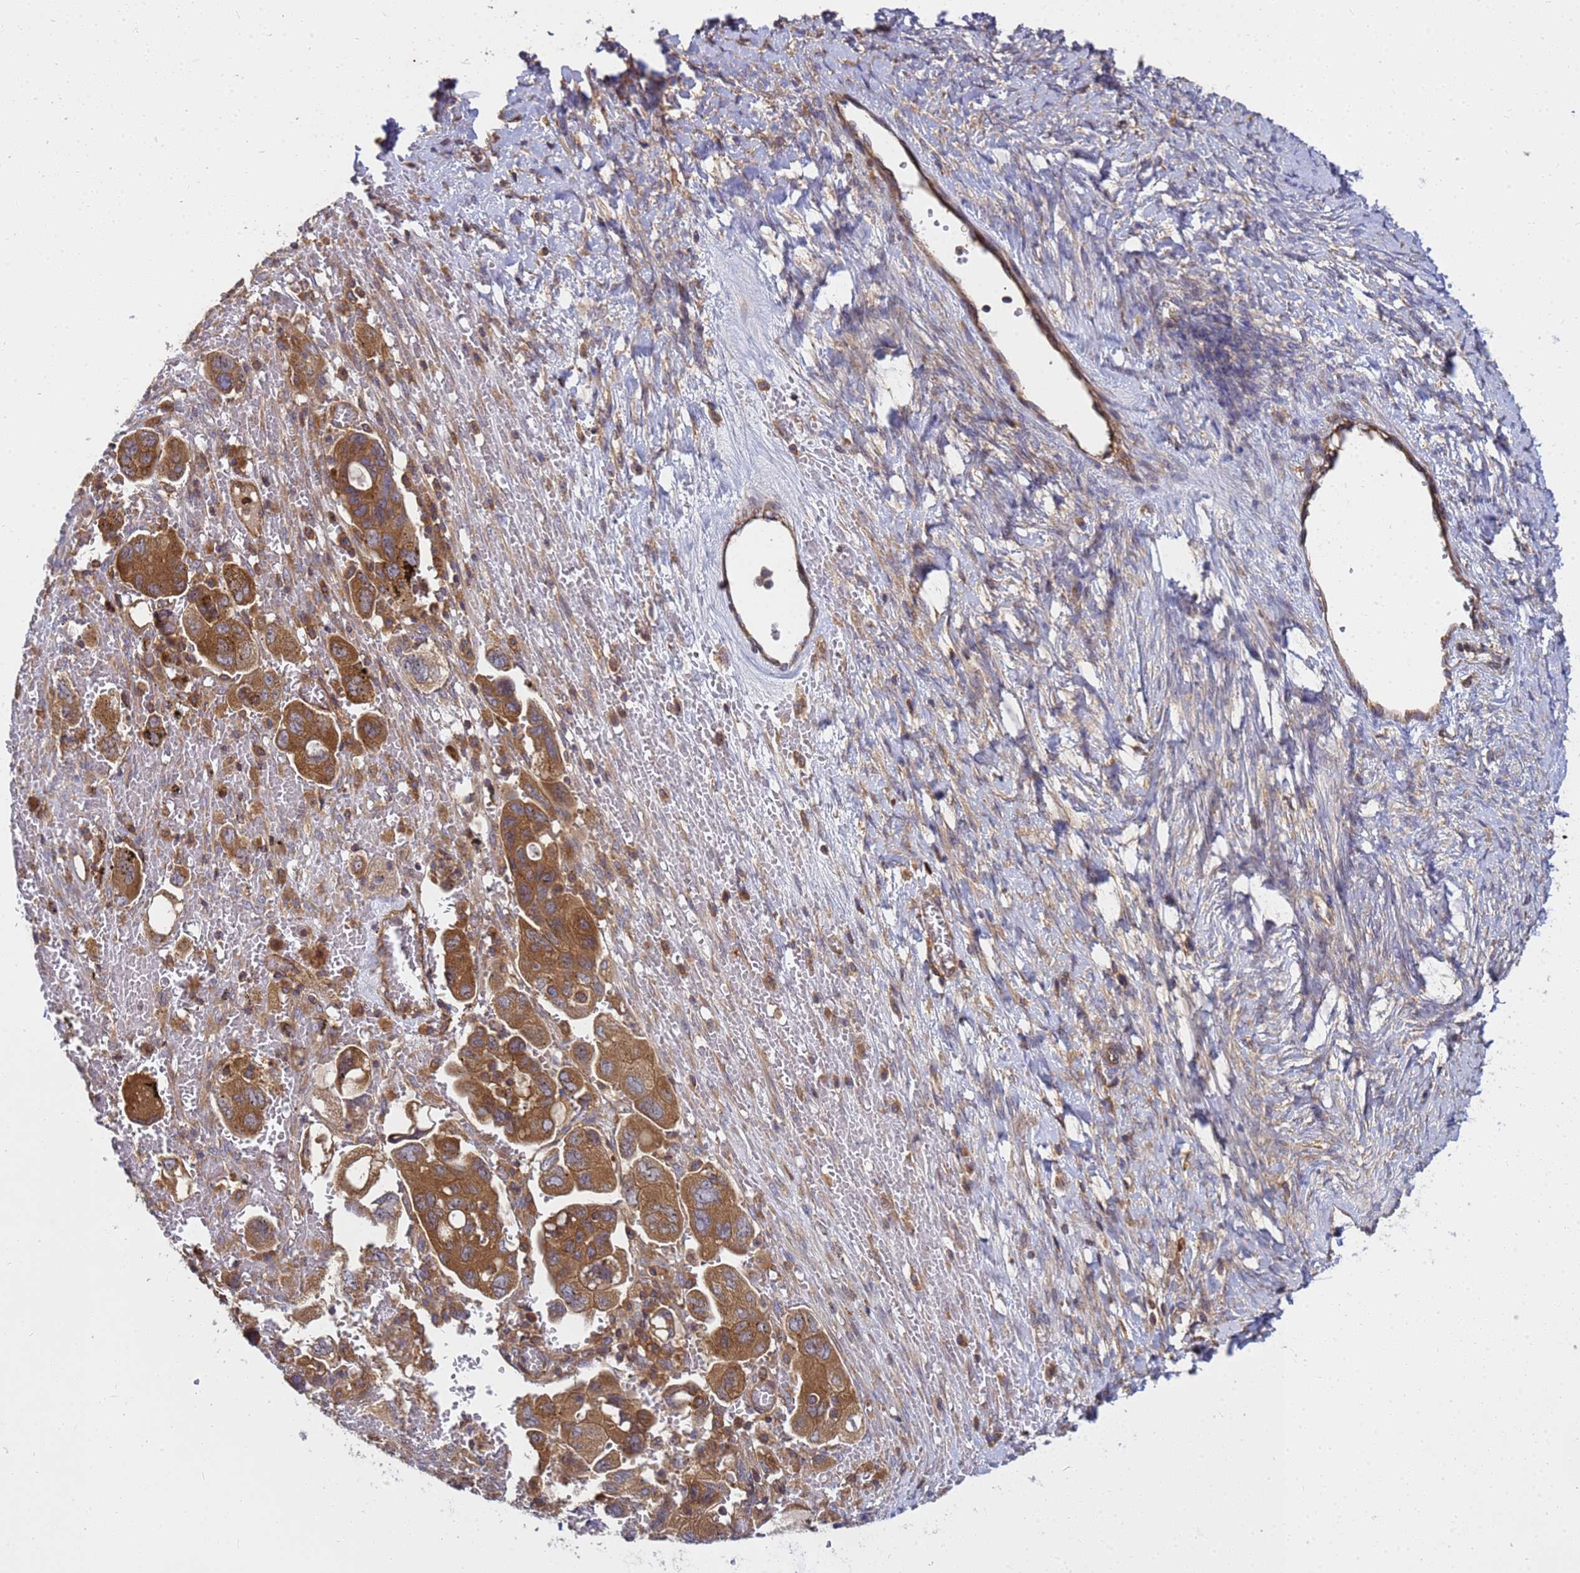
{"staining": {"intensity": "strong", "quantity": ">75%", "location": "cytoplasmic/membranous"}, "tissue": "ovarian cancer", "cell_type": "Tumor cells", "image_type": "cancer", "snomed": [{"axis": "morphology", "description": "Carcinoma, NOS"}, {"axis": "morphology", "description": "Cystadenocarcinoma, serous, NOS"}, {"axis": "topography", "description": "Ovary"}], "caption": "An immunohistochemistry (IHC) image of neoplastic tissue is shown. Protein staining in brown shows strong cytoplasmic/membranous positivity in carcinoma (ovarian) within tumor cells.", "gene": "BECN1", "patient": {"sex": "female", "age": 69}}